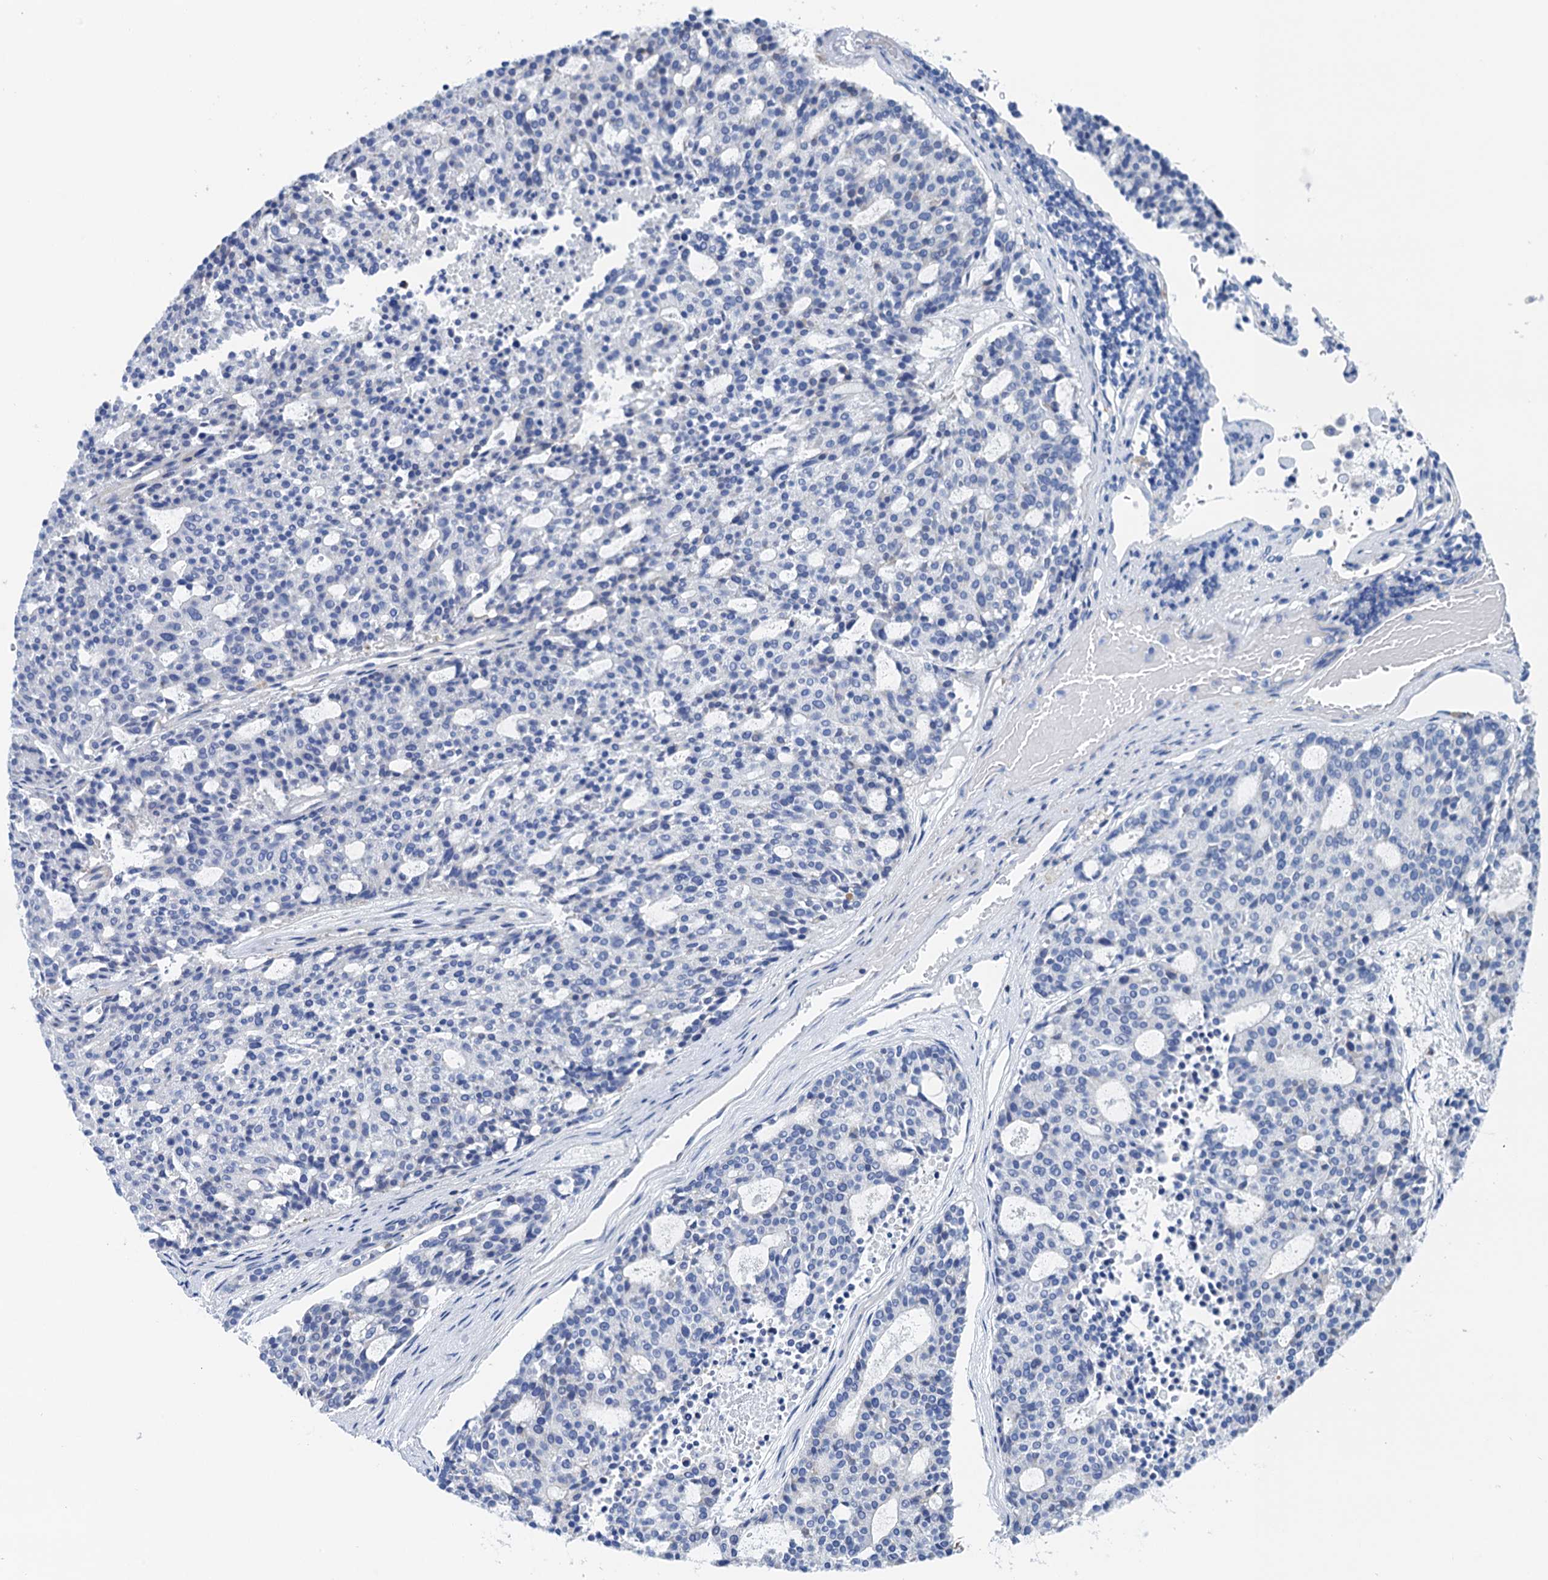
{"staining": {"intensity": "negative", "quantity": "none", "location": "none"}, "tissue": "carcinoid", "cell_type": "Tumor cells", "image_type": "cancer", "snomed": [{"axis": "morphology", "description": "Carcinoid, malignant, NOS"}, {"axis": "topography", "description": "Pancreas"}], "caption": "Human malignant carcinoid stained for a protein using immunohistochemistry exhibits no expression in tumor cells.", "gene": "NLRP10", "patient": {"sex": "female", "age": 54}}